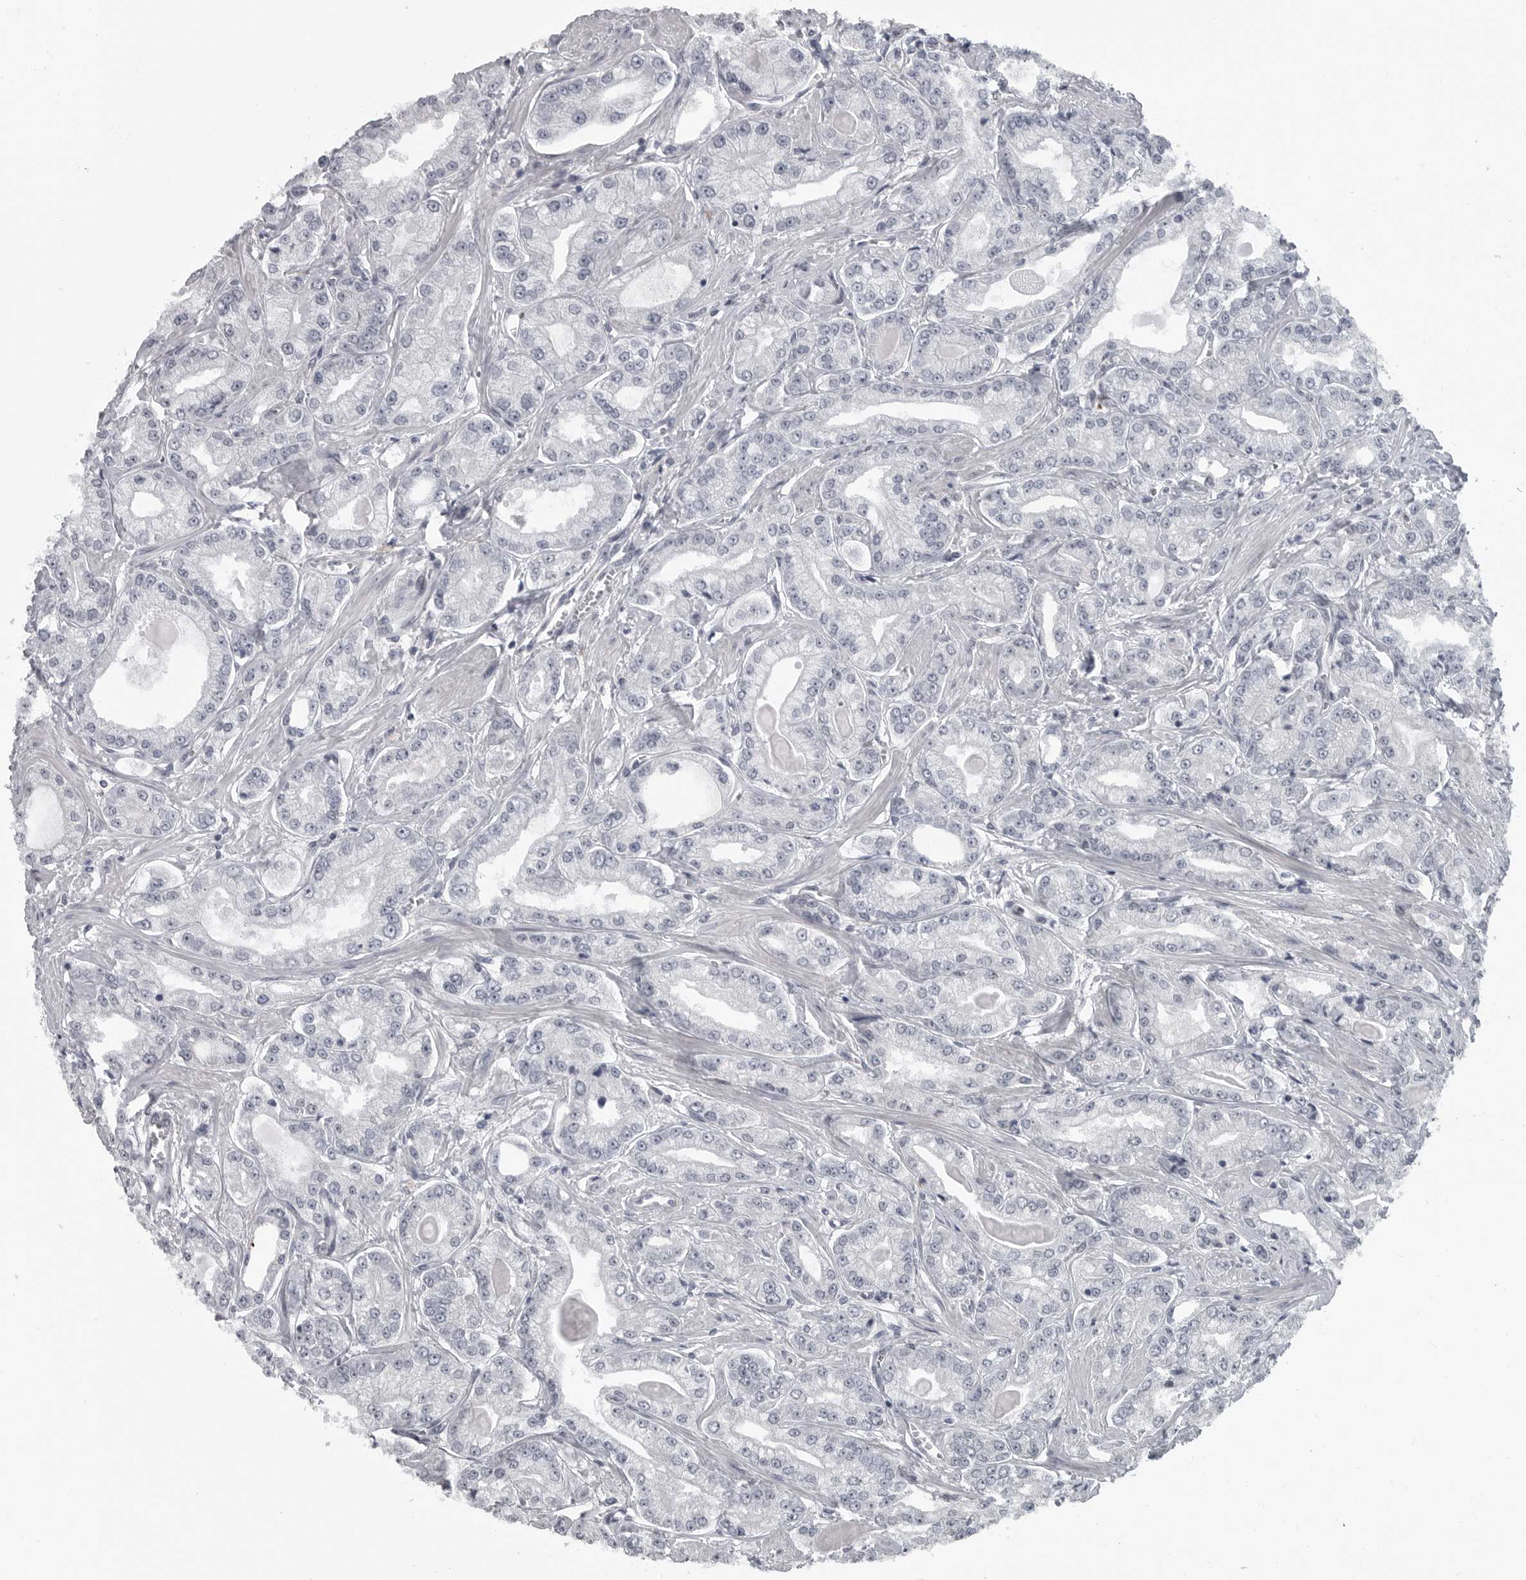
{"staining": {"intensity": "negative", "quantity": "none", "location": "none"}, "tissue": "prostate cancer", "cell_type": "Tumor cells", "image_type": "cancer", "snomed": [{"axis": "morphology", "description": "Adenocarcinoma, Low grade"}, {"axis": "topography", "description": "Prostate"}], "caption": "The micrograph shows no significant staining in tumor cells of prostate cancer. (DAB IHC with hematoxylin counter stain).", "gene": "LYSMD1", "patient": {"sex": "male", "age": 62}}